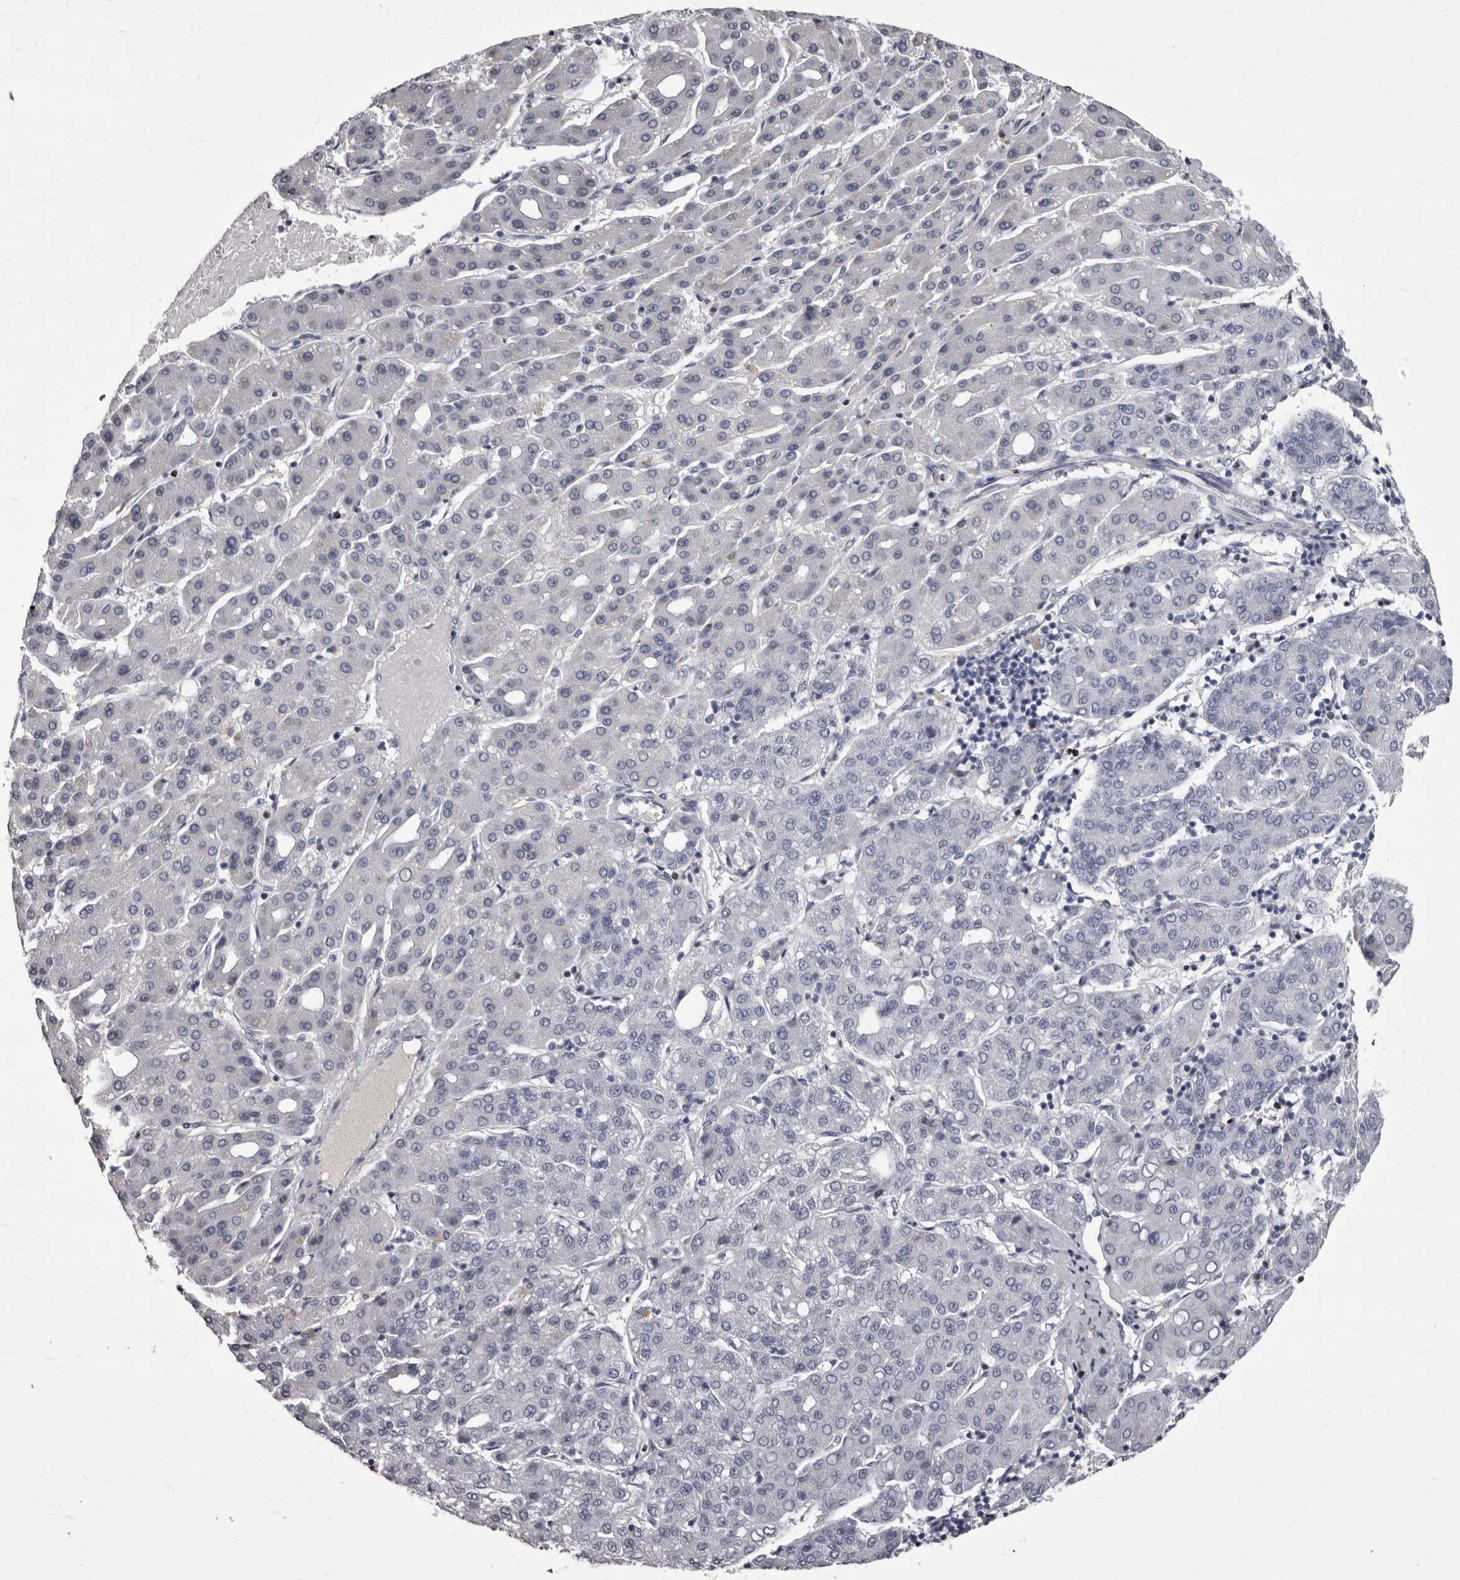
{"staining": {"intensity": "negative", "quantity": "none", "location": "none"}, "tissue": "liver cancer", "cell_type": "Tumor cells", "image_type": "cancer", "snomed": [{"axis": "morphology", "description": "Carcinoma, Hepatocellular, NOS"}, {"axis": "topography", "description": "Liver"}], "caption": "Tumor cells show no significant expression in liver cancer.", "gene": "GZMH", "patient": {"sex": "male", "age": 65}}